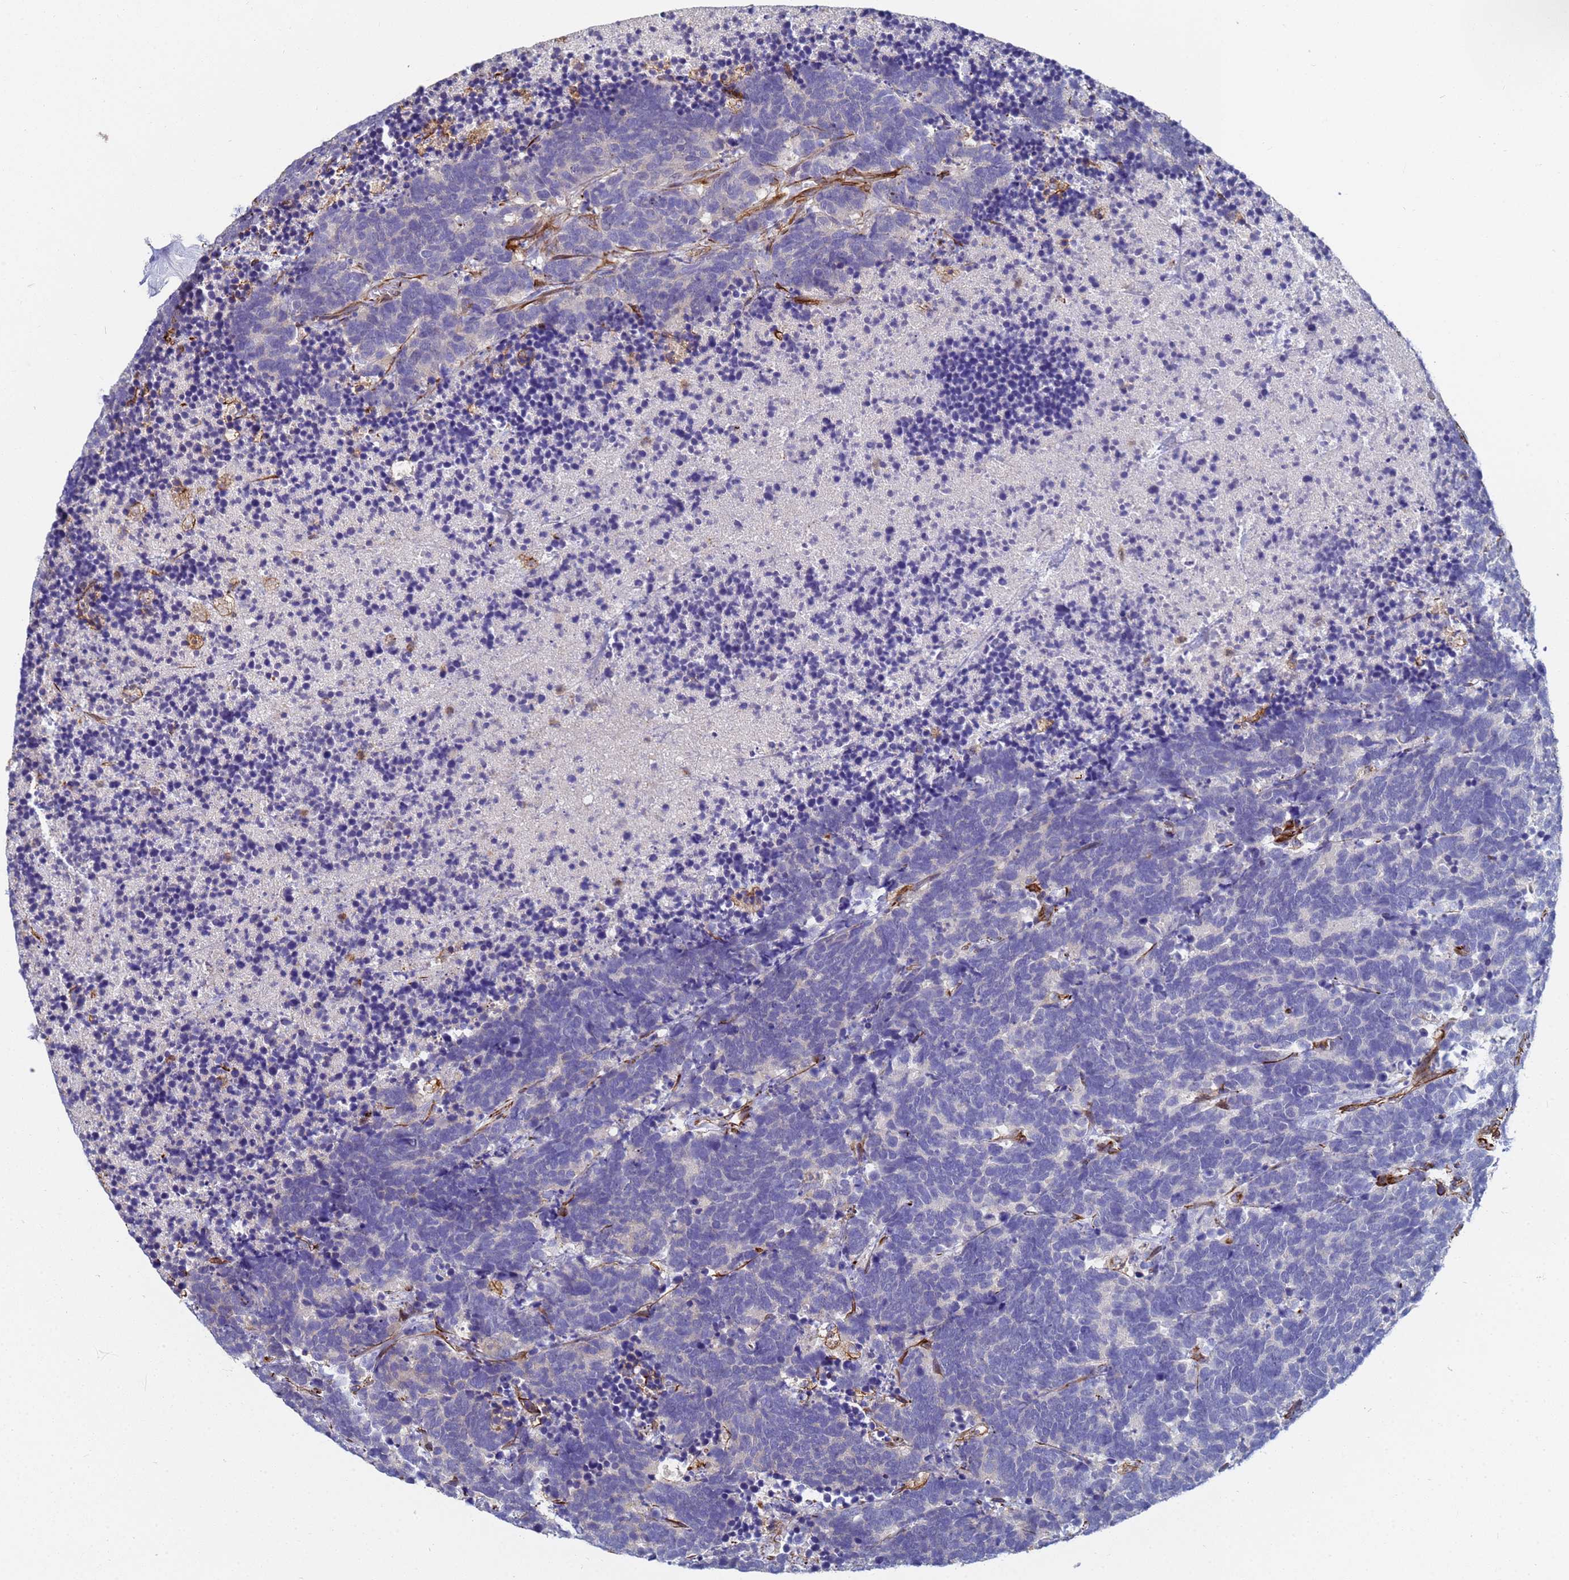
{"staining": {"intensity": "negative", "quantity": "none", "location": "none"}, "tissue": "carcinoid", "cell_type": "Tumor cells", "image_type": "cancer", "snomed": [{"axis": "morphology", "description": "Carcinoma, NOS"}, {"axis": "morphology", "description": "Carcinoid, malignant, NOS"}, {"axis": "topography", "description": "Urinary bladder"}], "caption": "Tumor cells show no significant protein expression in carcinoid. Nuclei are stained in blue.", "gene": "SYT13", "patient": {"sex": "male", "age": 57}}